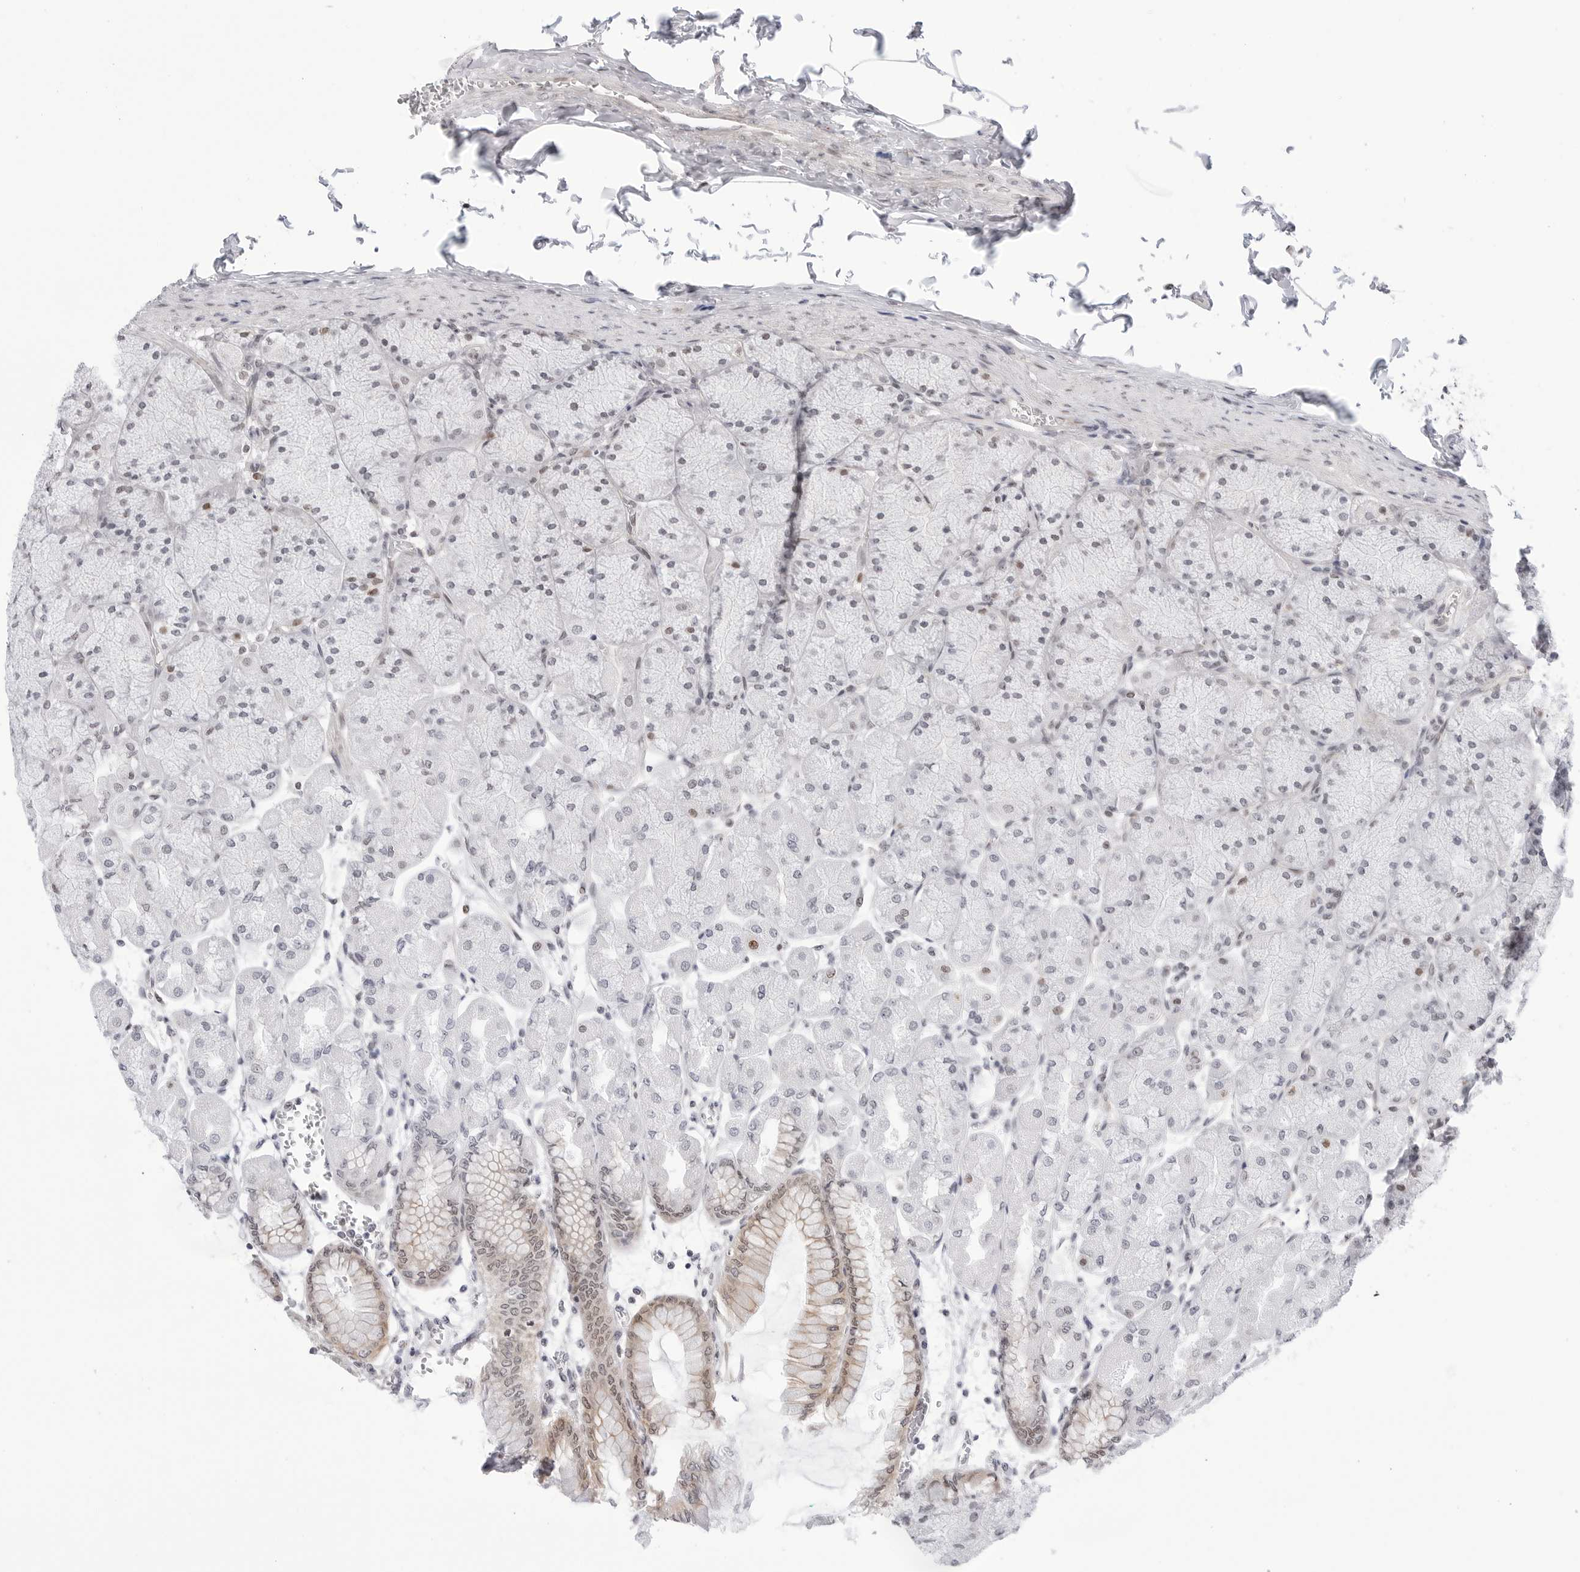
{"staining": {"intensity": "moderate", "quantity": "25%-75%", "location": "cytoplasmic/membranous,nuclear"}, "tissue": "stomach", "cell_type": "Glandular cells", "image_type": "normal", "snomed": [{"axis": "morphology", "description": "Normal tissue, NOS"}, {"axis": "topography", "description": "Stomach, upper"}], "caption": "DAB (3,3'-diaminobenzidine) immunohistochemical staining of unremarkable human stomach exhibits moderate cytoplasmic/membranous,nuclear protein expression in approximately 25%-75% of glandular cells. Using DAB (3,3'-diaminobenzidine) (brown) and hematoxylin (blue) stains, captured at high magnification using brightfield microscopy.", "gene": "C1orf162", "patient": {"sex": "female", "age": 56}}